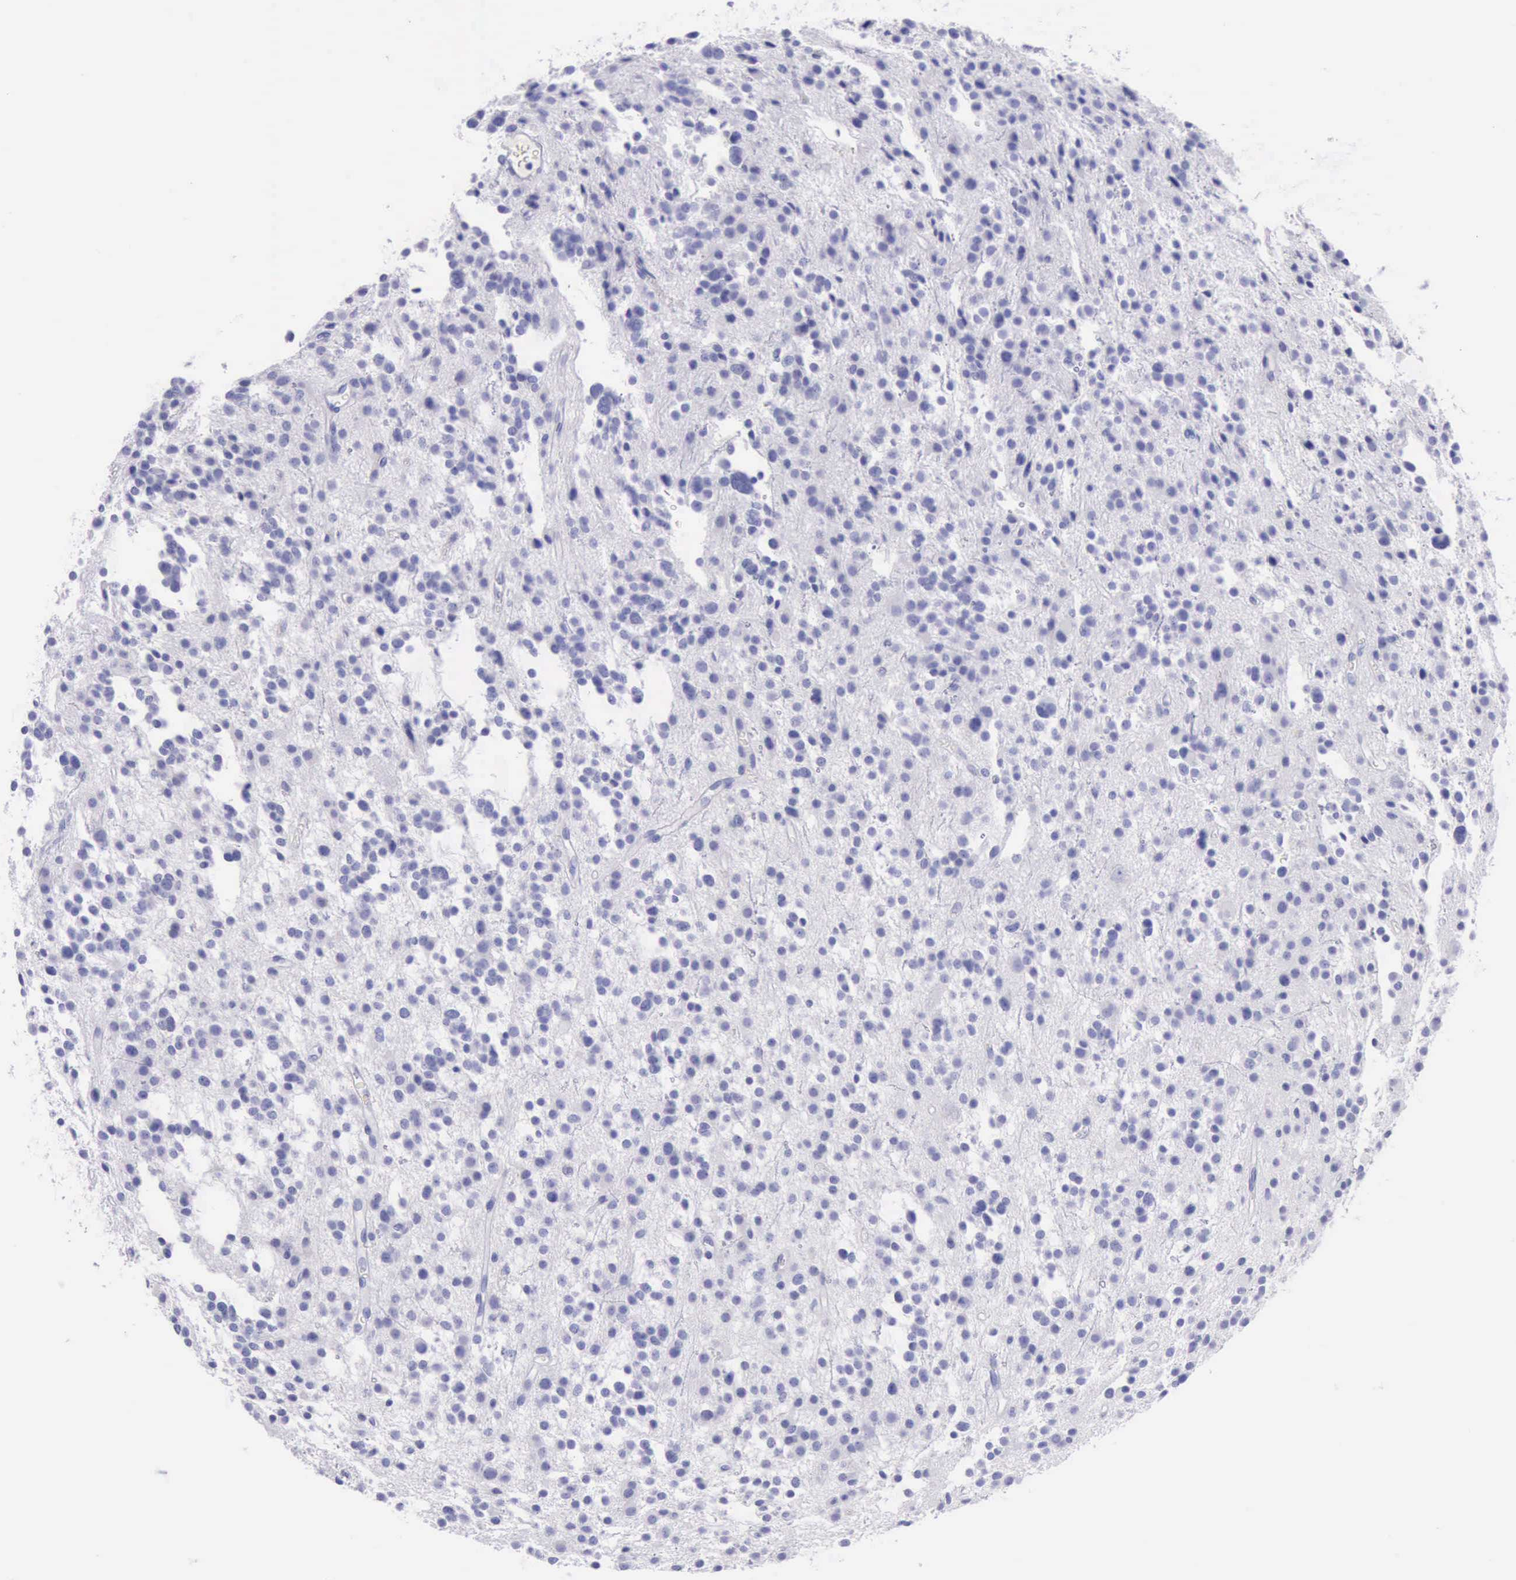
{"staining": {"intensity": "negative", "quantity": "none", "location": "none"}, "tissue": "glioma", "cell_type": "Tumor cells", "image_type": "cancer", "snomed": [{"axis": "morphology", "description": "Glioma, malignant, Low grade"}, {"axis": "topography", "description": "Brain"}], "caption": "Tumor cells show no significant positivity in low-grade glioma (malignant).", "gene": "KRT8", "patient": {"sex": "female", "age": 36}}